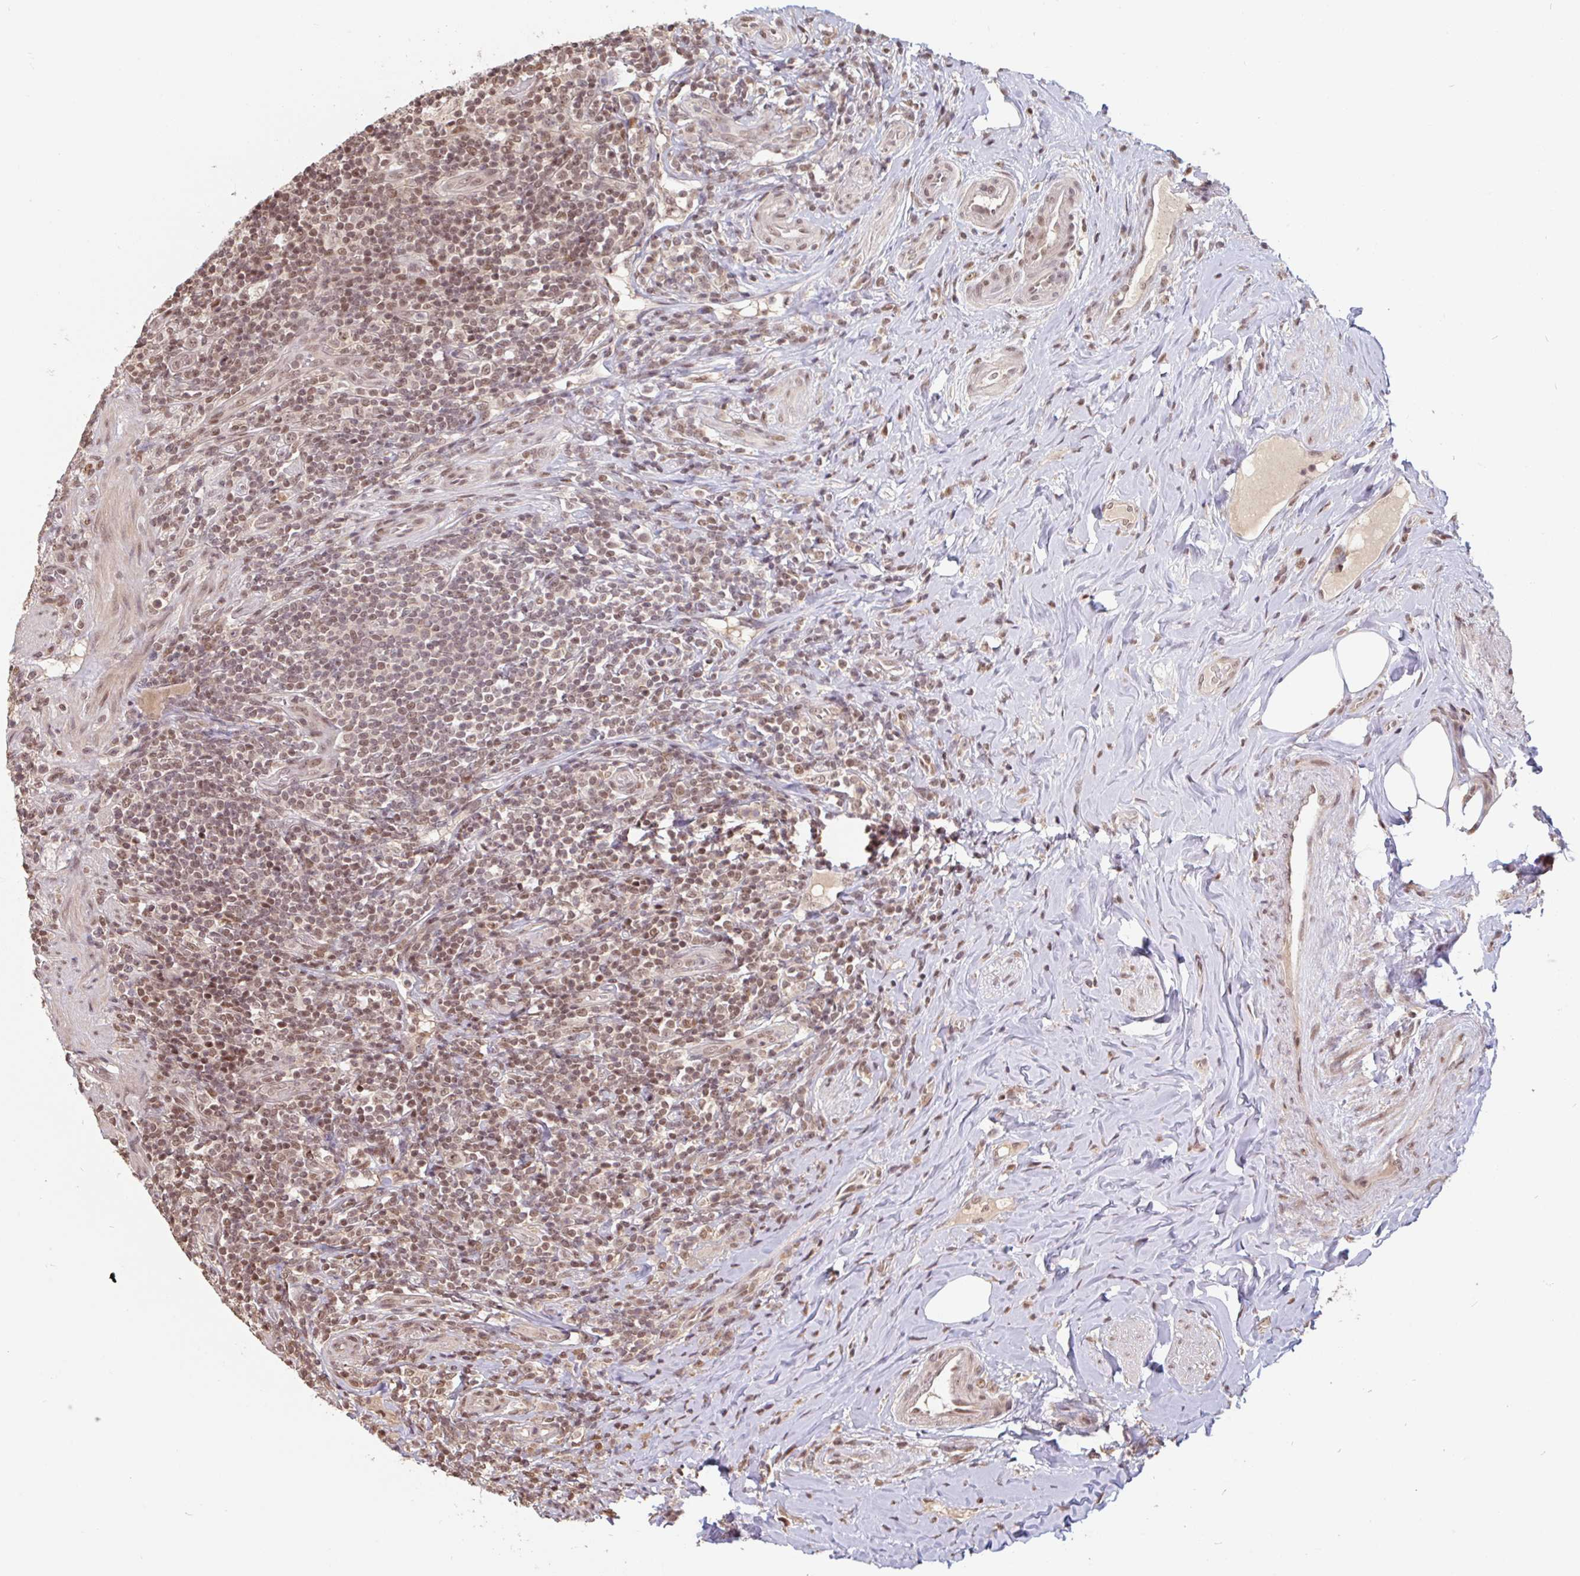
{"staining": {"intensity": "moderate", "quantity": ">75%", "location": "nuclear"}, "tissue": "appendix", "cell_type": "Glandular cells", "image_type": "normal", "snomed": [{"axis": "morphology", "description": "Normal tissue, NOS"}, {"axis": "topography", "description": "Appendix"}], "caption": "Moderate nuclear positivity is seen in approximately >75% of glandular cells in normal appendix.", "gene": "DR1", "patient": {"sex": "female", "age": 43}}